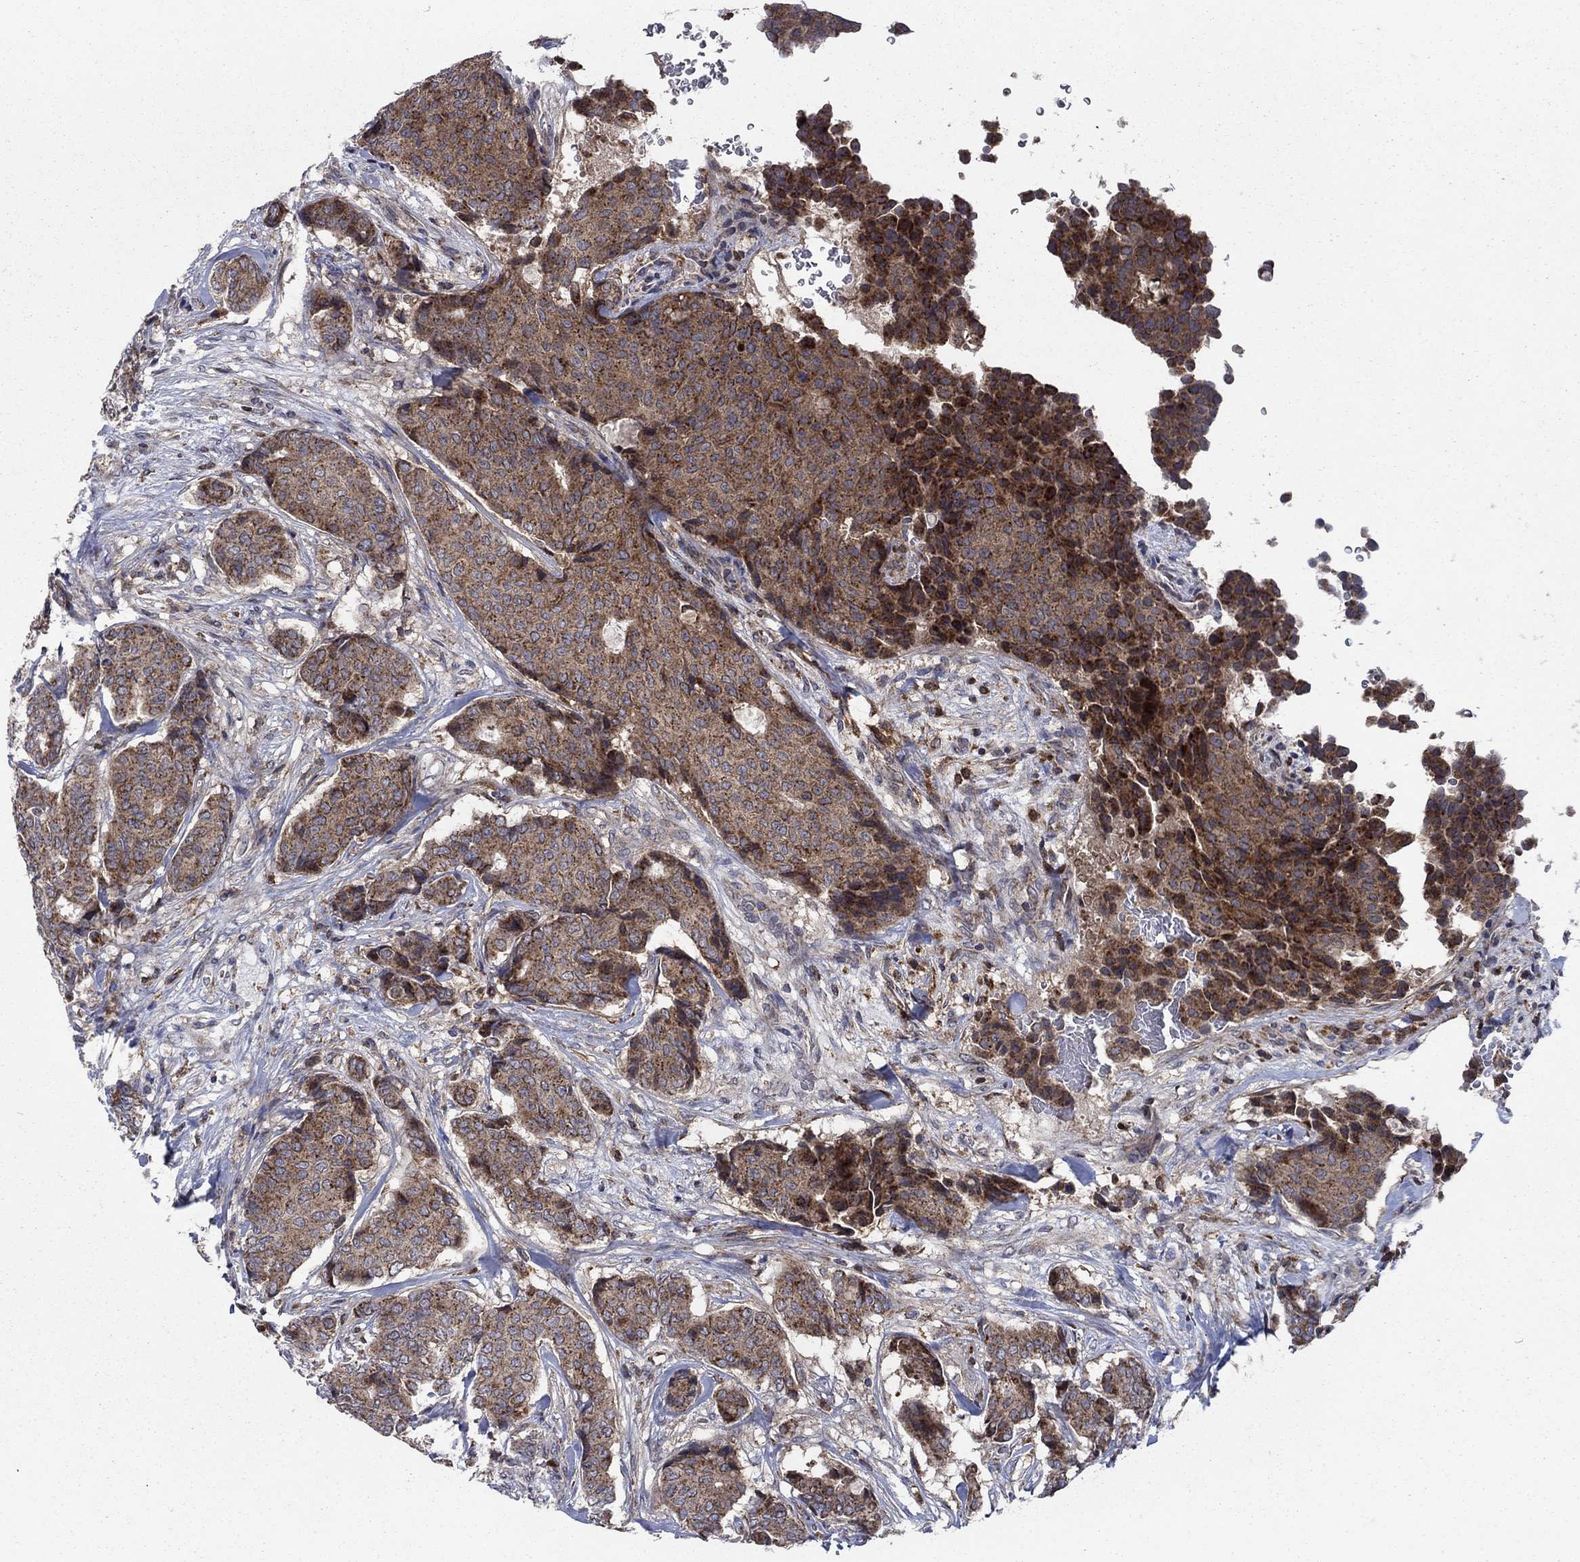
{"staining": {"intensity": "moderate", "quantity": ">75%", "location": "cytoplasmic/membranous"}, "tissue": "breast cancer", "cell_type": "Tumor cells", "image_type": "cancer", "snomed": [{"axis": "morphology", "description": "Duct carcinoma"}, {"axis": "topography", "description": "Breast"}], "caption": "Protein analysis of breast cancer tissue exhibits moderate cytoplasmic/membranous positivity in approximately >75% of tumor cells.", "gene": "RNF19B", "patient": {"sex": "female", "age": 75}}